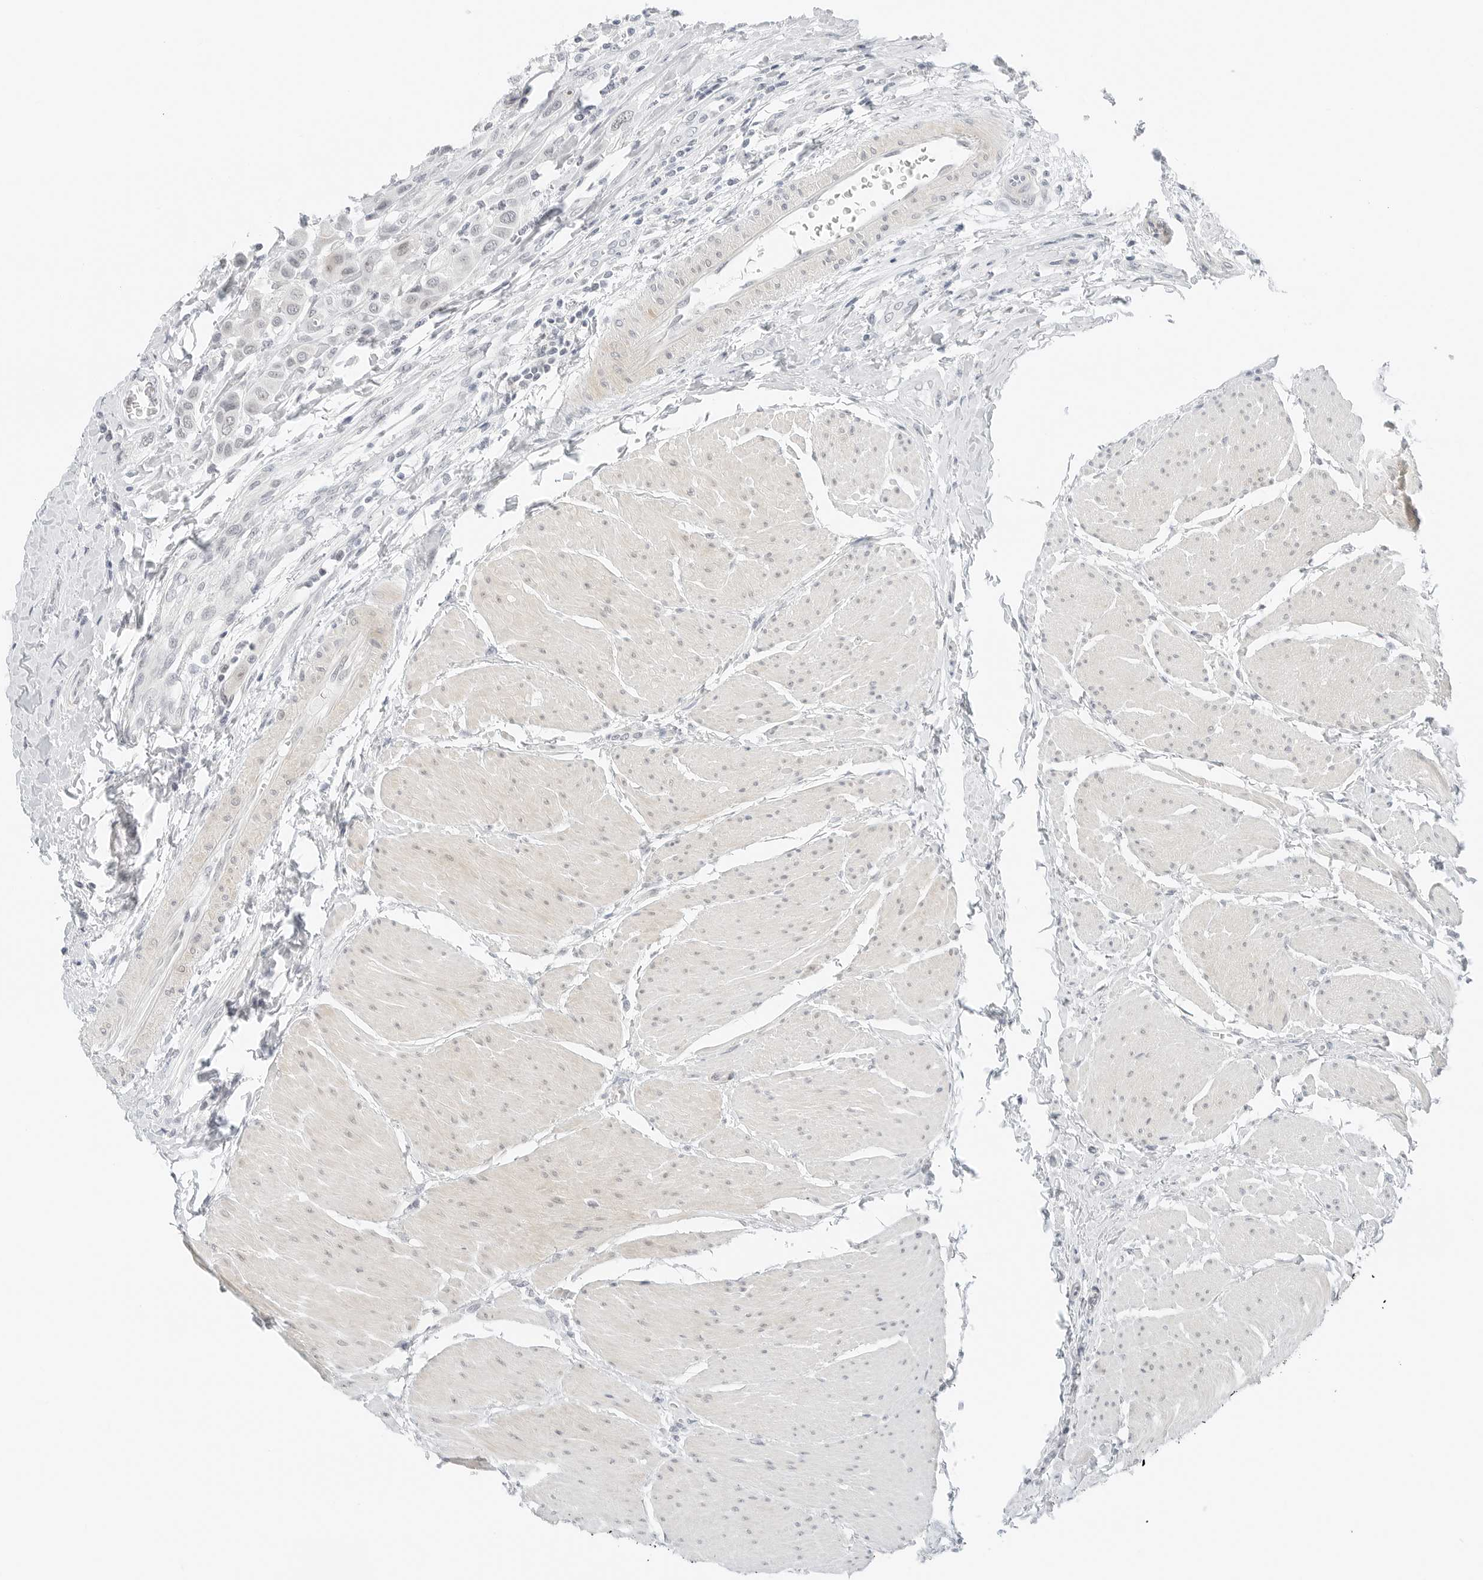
{"staining": {"intensity": "weak", "quantity": "<25%", "location": "nuclear"}, "tissue": "urothelial cancer", "cell_type": "Tumor cells", "image_type": "cancer", "snomed": [{"axis": "morphology", "description": "Urothelial carcinoma, High grade"}, {"axis": "topography", "description": "Urinary bladder"}], "caption": "This micrograph is of urothelial cancer stained with immunohistochemistry to label a protein in brown with the nuclei are counter-stained blue. There is no expression in tumor cells. The staining is performed using DAB brown chromogen with nuclei counter-stained in using hematoxylin.", "gene": "CCSAP", "patient": {"sex": "male", "age": 50}}